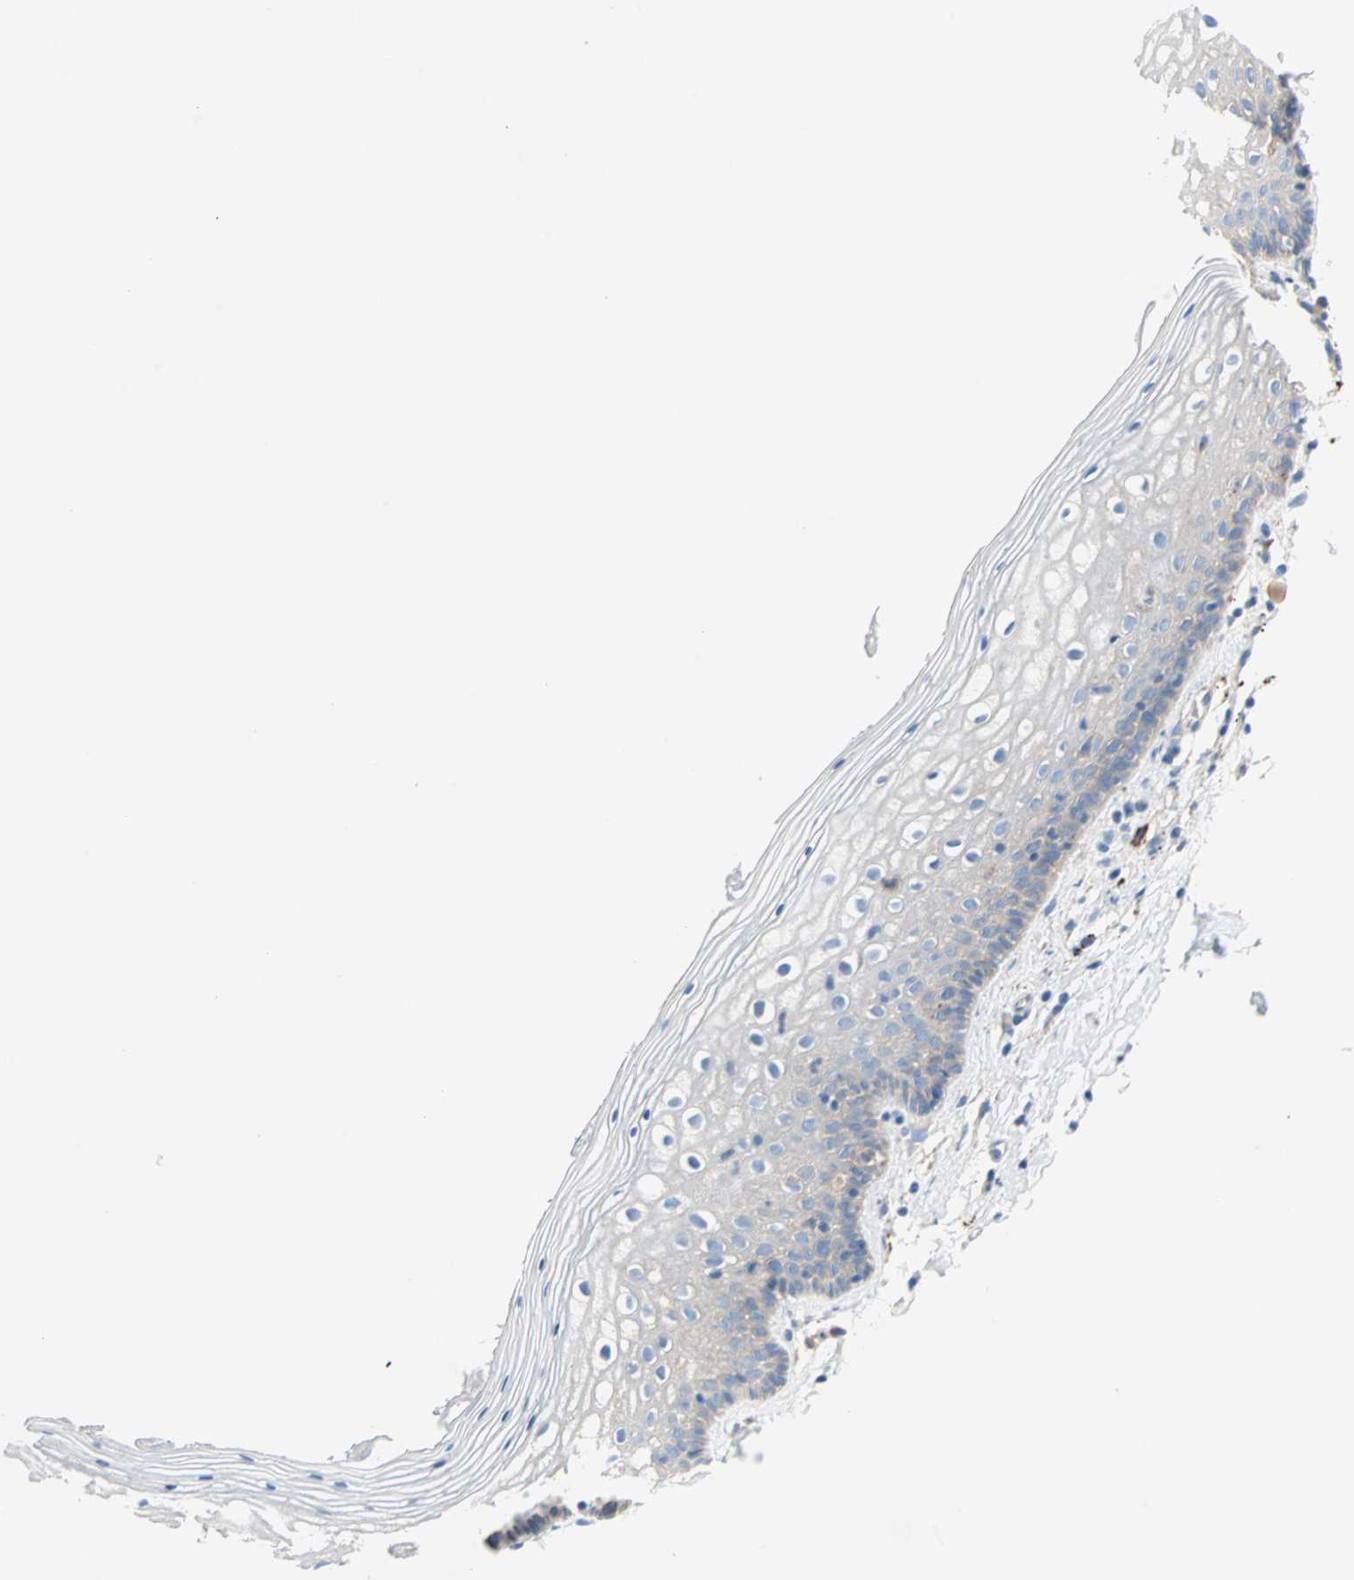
{"staining": {"intensity": "weak", "quantity": "25%-75%", "location": "cytoplasmic/membranous"}, "tissue": "vagina", "cell_type": "Squamous epithelial cells", "image_type": "normal", "snomed": [{"axis": "morphology", "description": "Normal tissue, NOS"}, {"axis": "topography", "description": "Vagina"}], "caption": "Approximately 25%-75% of squamous epithelial cells in normal human vagina reveal weak cytoplasmic/membranous protein expression as visualized by brown immunohistochemical staining.", "gene": "PLCXD1", "patient": {"sex": "female", "age": 46}}